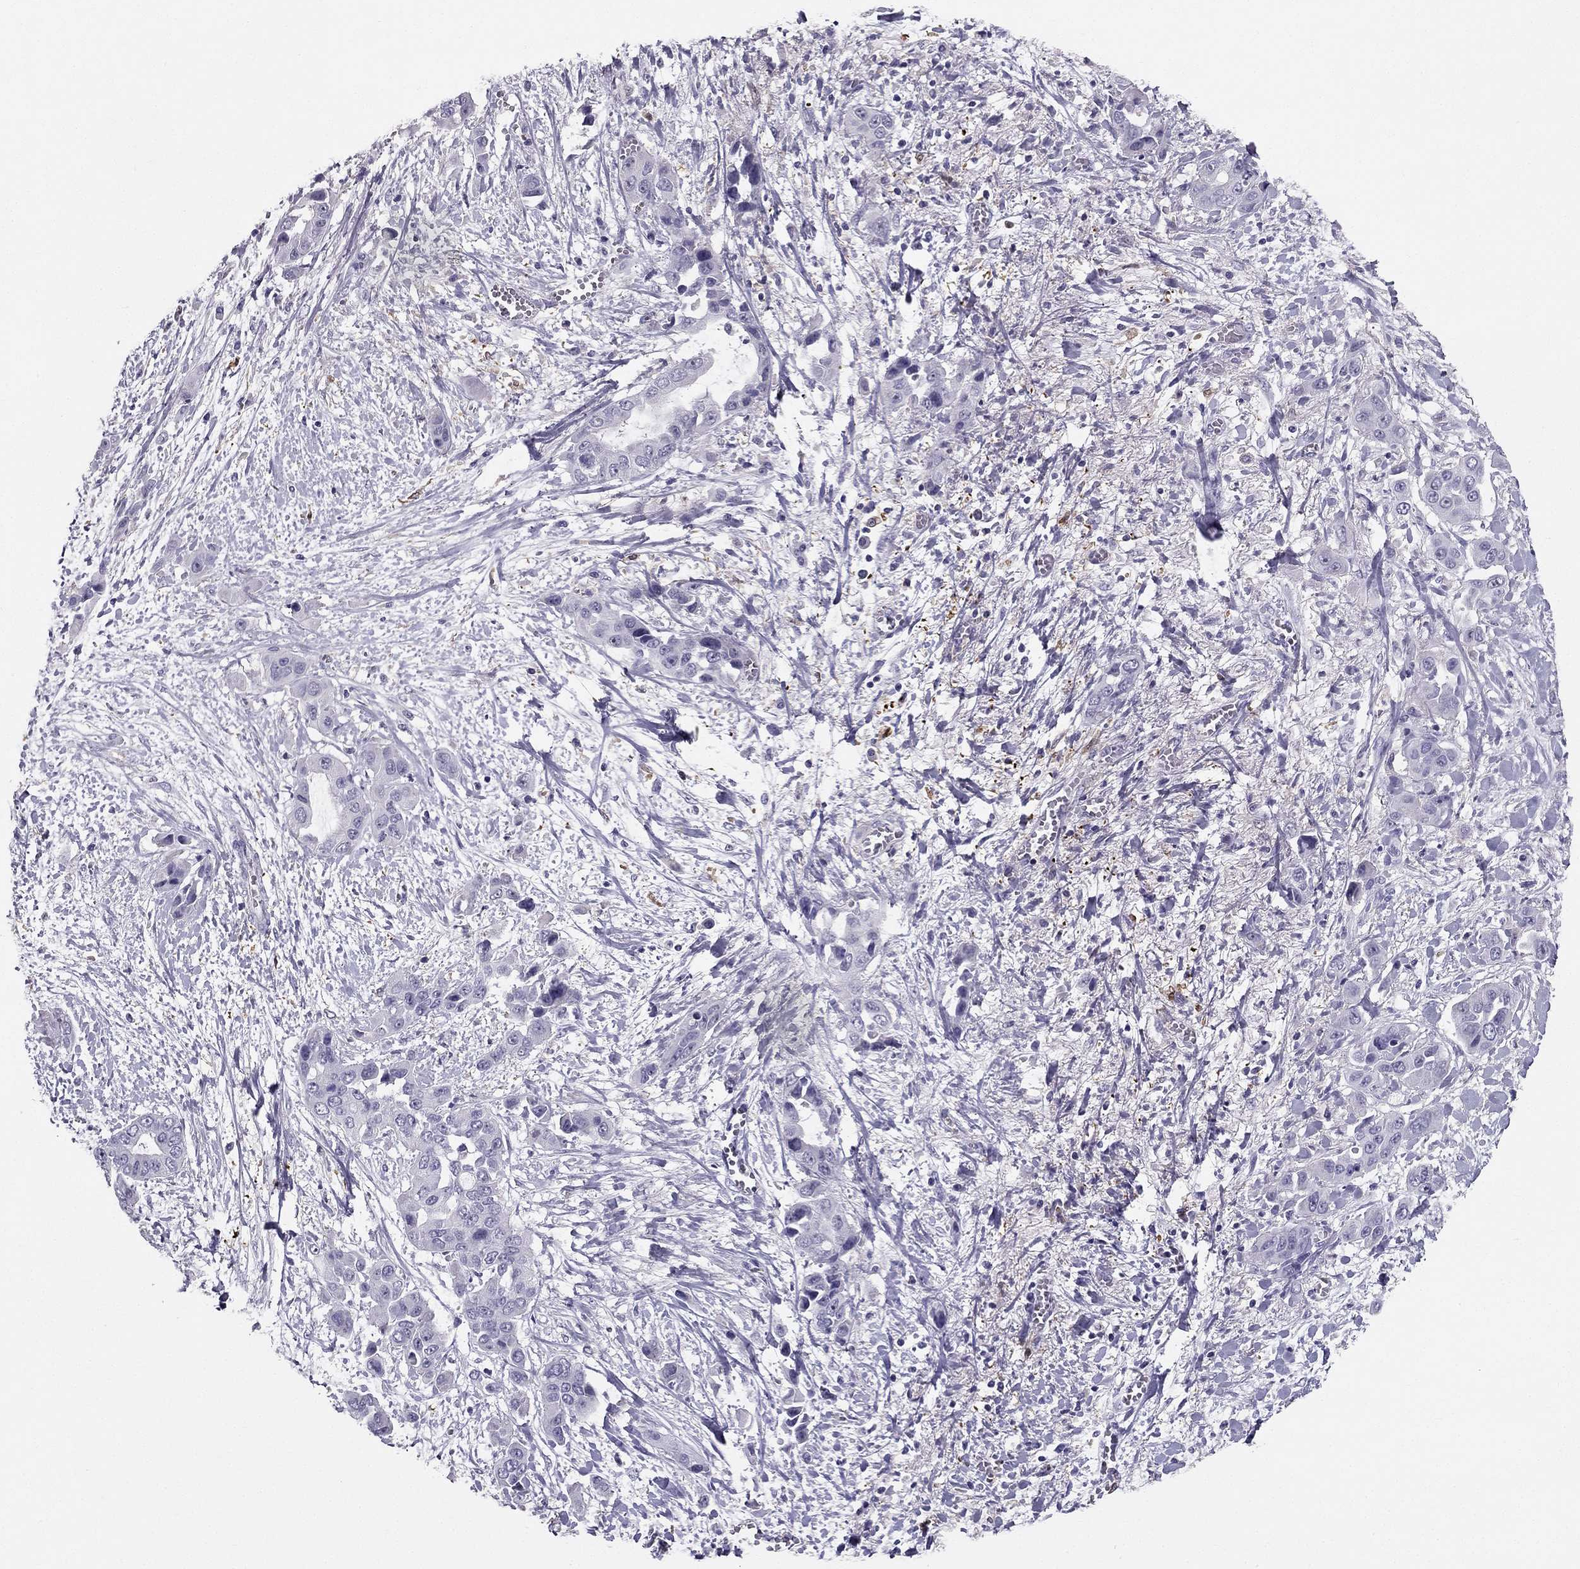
{"staining": {"intensity": "negative", "quantity": "none", "location": "none"}, "tissue": "liver cancer", "cell_type": "Tumor cells", "image_type": "cancer", "snomed": [{"axis": "morphology", "description": "Cholangiocarcinoma"}, {"axis": "topography", "description": "Liver"}], "caption": "Cholangiocarcinoma (liver) was stained to show a protein in brown. There is no significant positivity in tumor cells. (Stains: DAB immunohistochemistry with hematoxylin counter stain, Microscopy: brightfield microscopy at high magnification).", "gene": "LMTK3", "patient": {"sex": "female", "age": 52}}